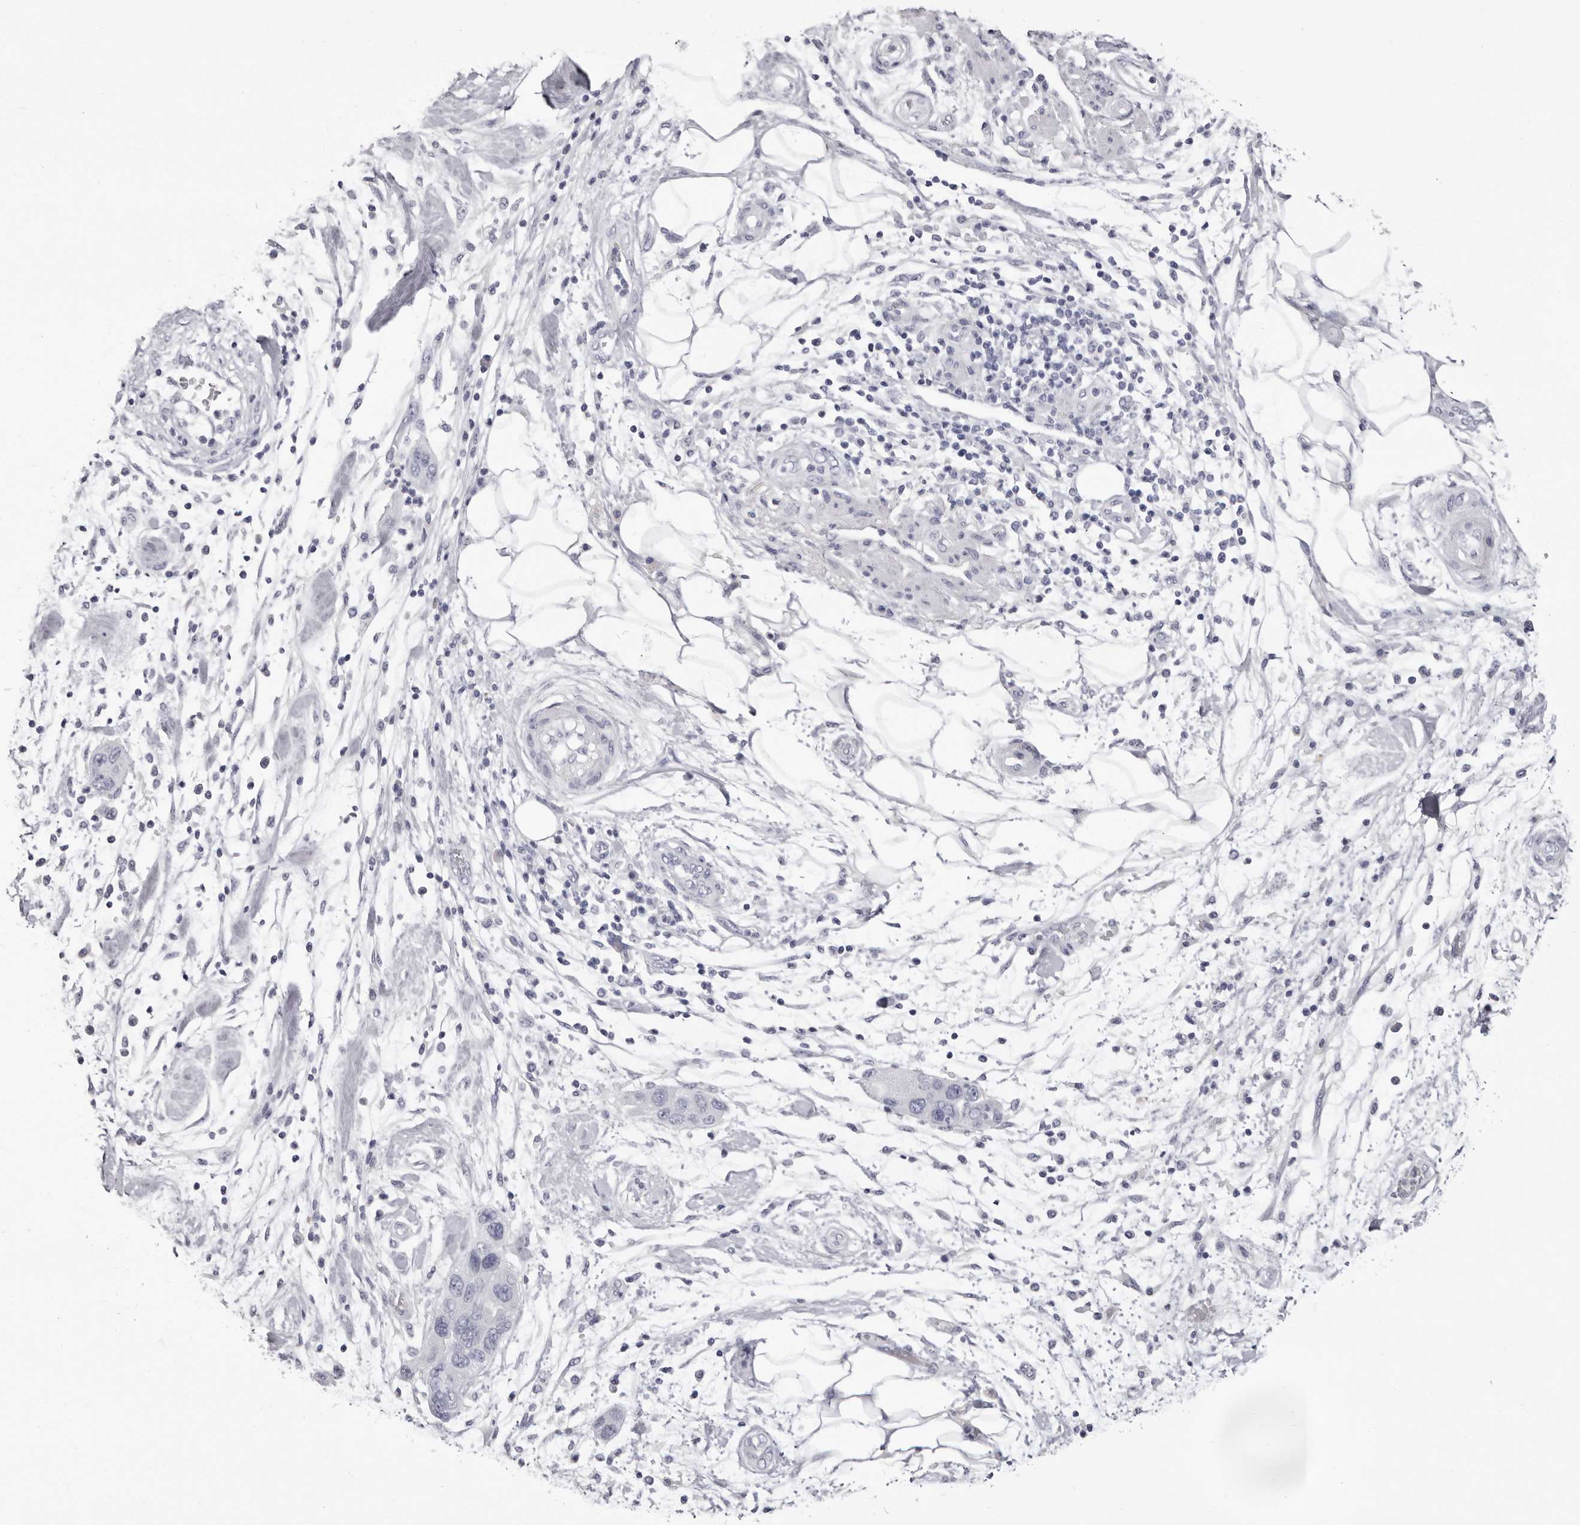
{"staining": {"intensity": "negative", "quantity": "none", "location": "none"}, "tissue": "pancreatic cancer", "cell_type": "Tumor cells", "image_type": "cancer", "snomed": [{"axis": "morphology", "description": "Normal tissue, NOS"}, {"axis": "morphology", "description": "Adenocarcinoma, NOS"}, {"axis": "topography", "description": "Pancreas"}], "caption": "Tumor cells are negative for protein expression in human pancreatic cancer.", "gene": "LPO", "patient": {"sex": "female", "age": 71}}